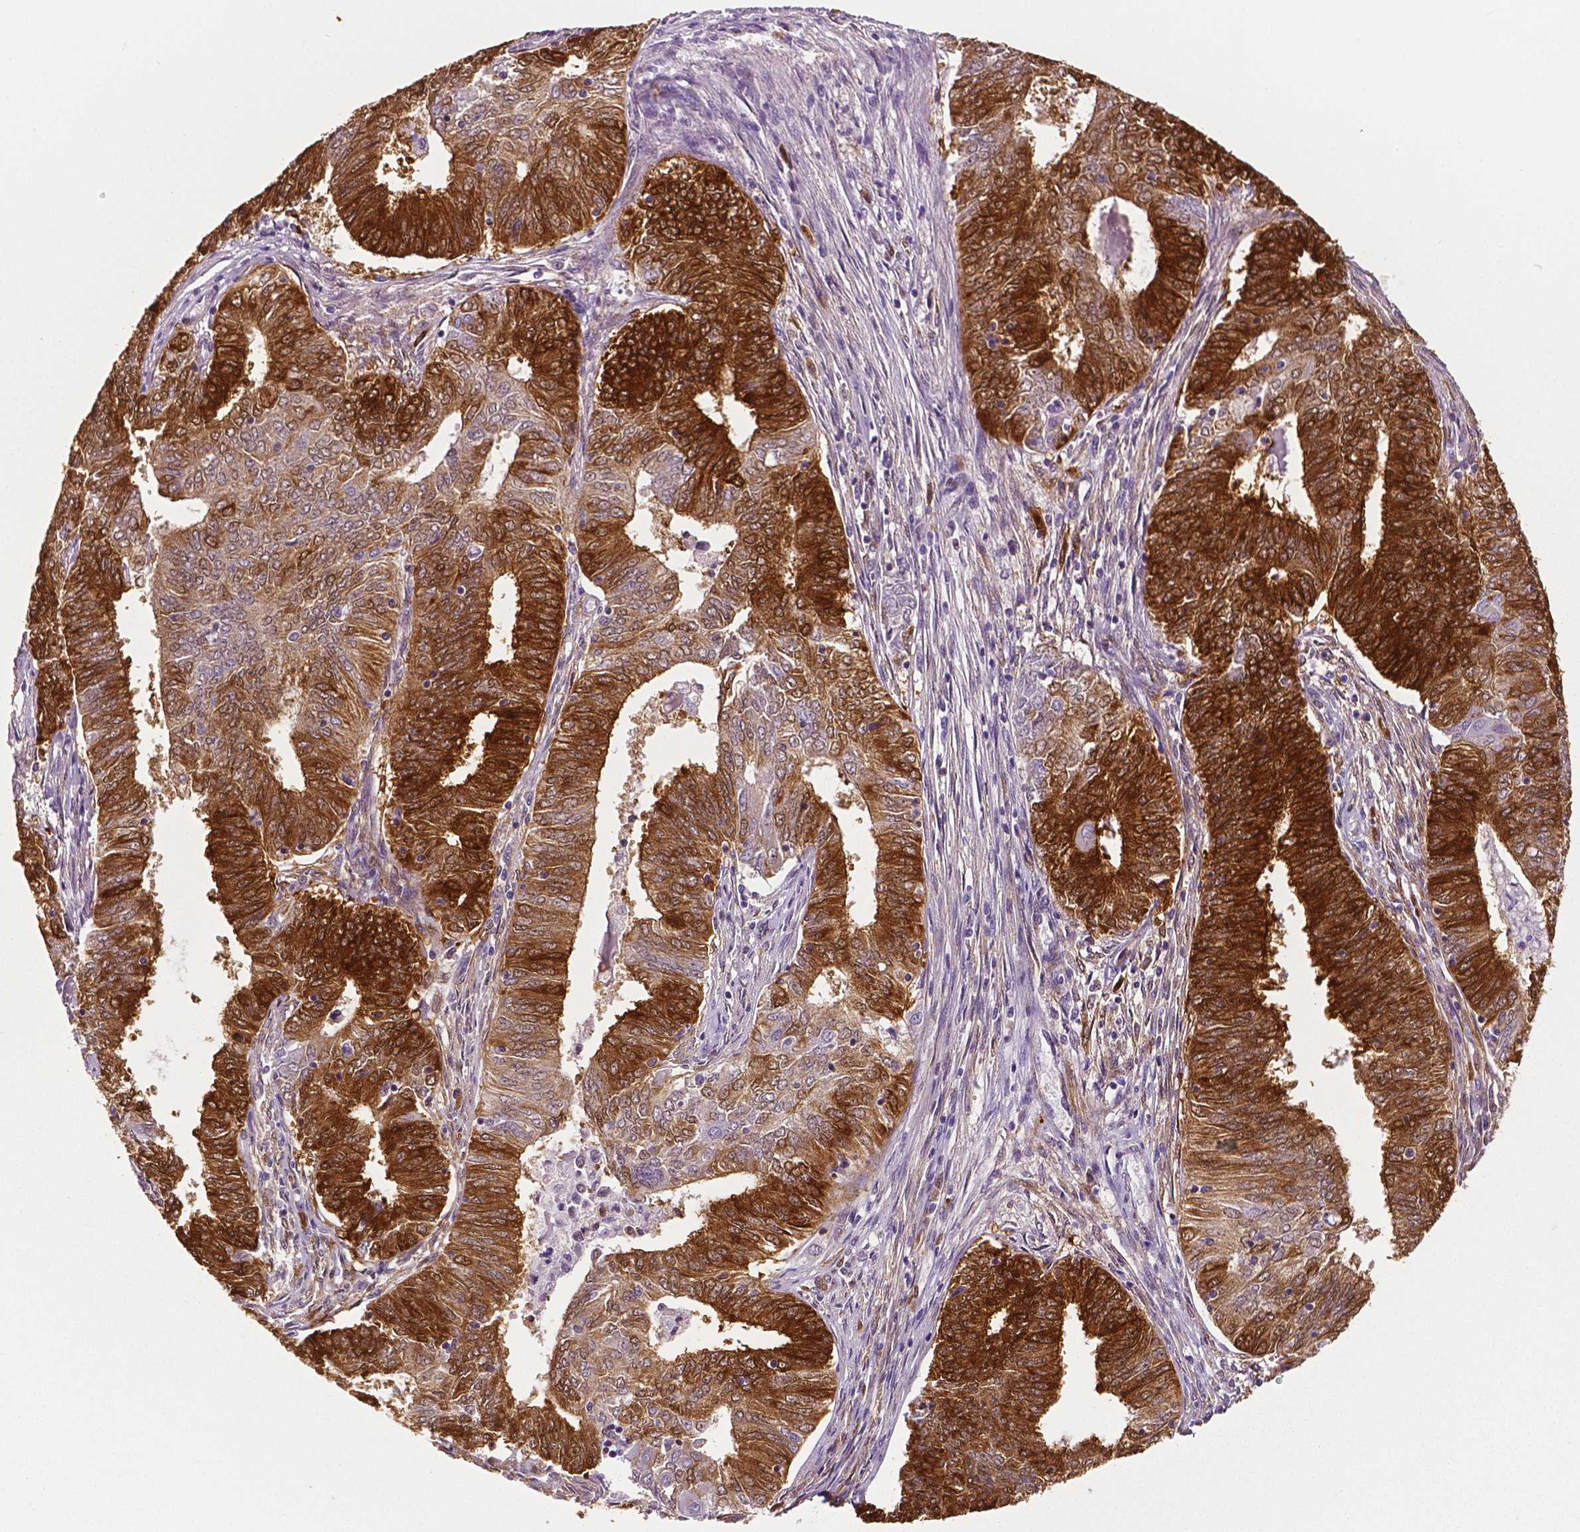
{"staining": {"intensity": "strong", "quantity": "25%-75%", "location": "cytoplasmic/membranous"}, "tissue": "endometrial cancer", "cell_type": "Tumor cells", "image_type": "cancer", "snomed": [{"axis": "morphology", "description": "Adenocarcinoma, NOS"}, {"axis": "topography", "description": "Endometrium"}], "caption": "Immunohistochemistry (IHC) of endometrial cancer demonstrates high levels of strong cytoplasmic/membranous staining in about 25%-75% of tumor cells.", "gene": "PHGDH", "patient": {"sex": "female", "age": 62}}